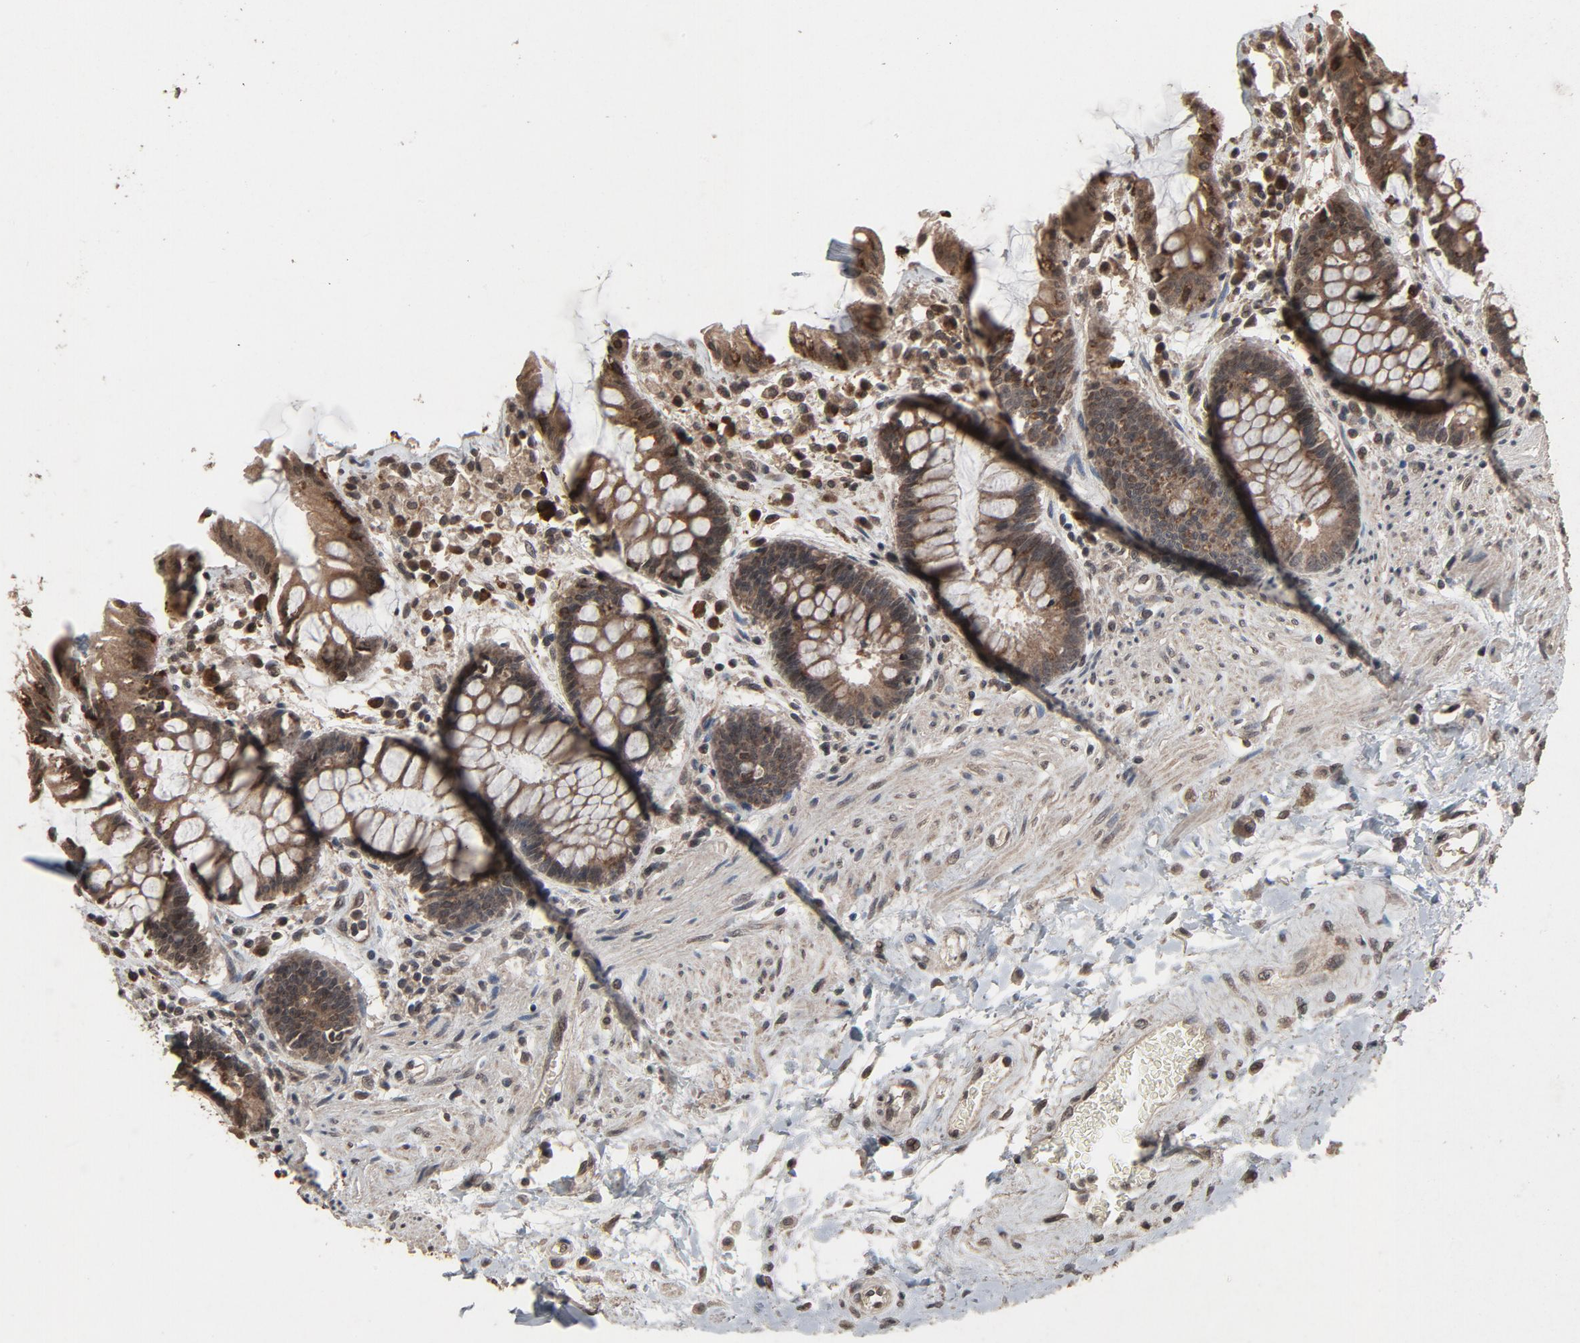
{"staining": {"intensity": "moderate", "quantity": ">75%", "location": "cytoplasmic/membranous,nuclear"}, "tissue": "rectum", "cell_type": "Glandular cells", "image_type": "normal", "snomed": [{"axis": "morphology", "description": "Normal tissue, NOS"}, {"axis": "topography", "description": "Rectum"}], "caption": "Immunohistochemistry (IHC) photomicrograph of unremarkable rectum: rectum stained using IHC displays medium levels of moderate protein expression localized specifically in the cytoplasmic/membranous,nuclear of glandular cells, appearing as a cytoplasmic/membranous,nuclear brown color.", "gene": "POM121", "patient": {"sex": "female", "age": 46}}